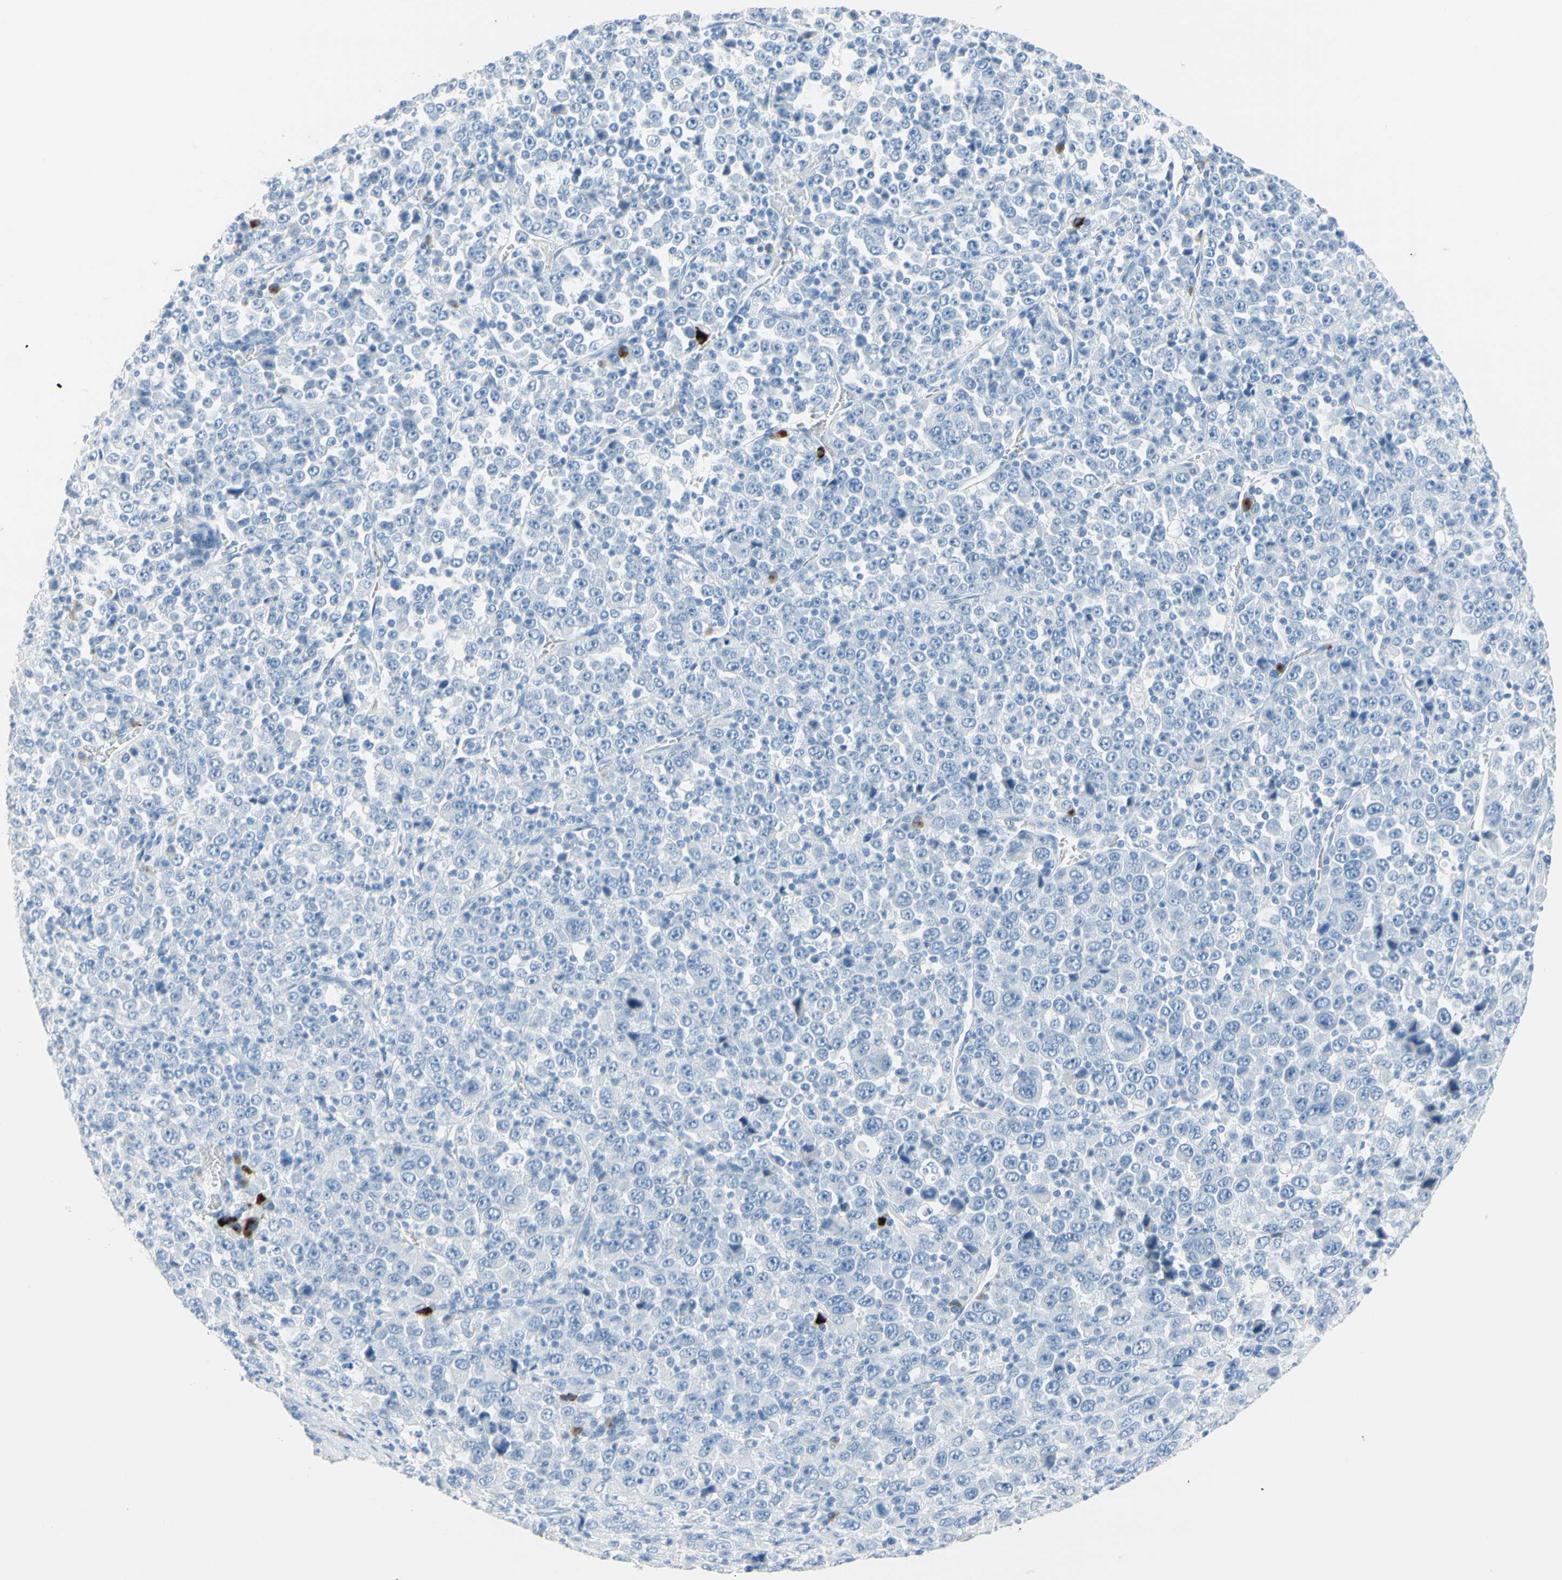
{"staining": {"intensity": "negative", "quantity": "none", "location": "none"}, "tissue": "stomach cancer", "cell_type": "Tumor cells", "image_type": "cancer", "snomed": [{"axis": "morphology", "description": "Normal tissue, NOS"}, {"axis": "morphology", "description": "Adenocarcinoma, NOS"}, {"axis": "topography", "description": "Stomach, upper"}, {"axis": "topography", "description": "Stomach"}], "caption": "Tumor cells are negative for brown protein staining in adenocarcinoma (stomach). (DAB immunohistochemistry, high magnification).", "gene": "IL6ST", "patient": {"sex": "male", "age": 59}}